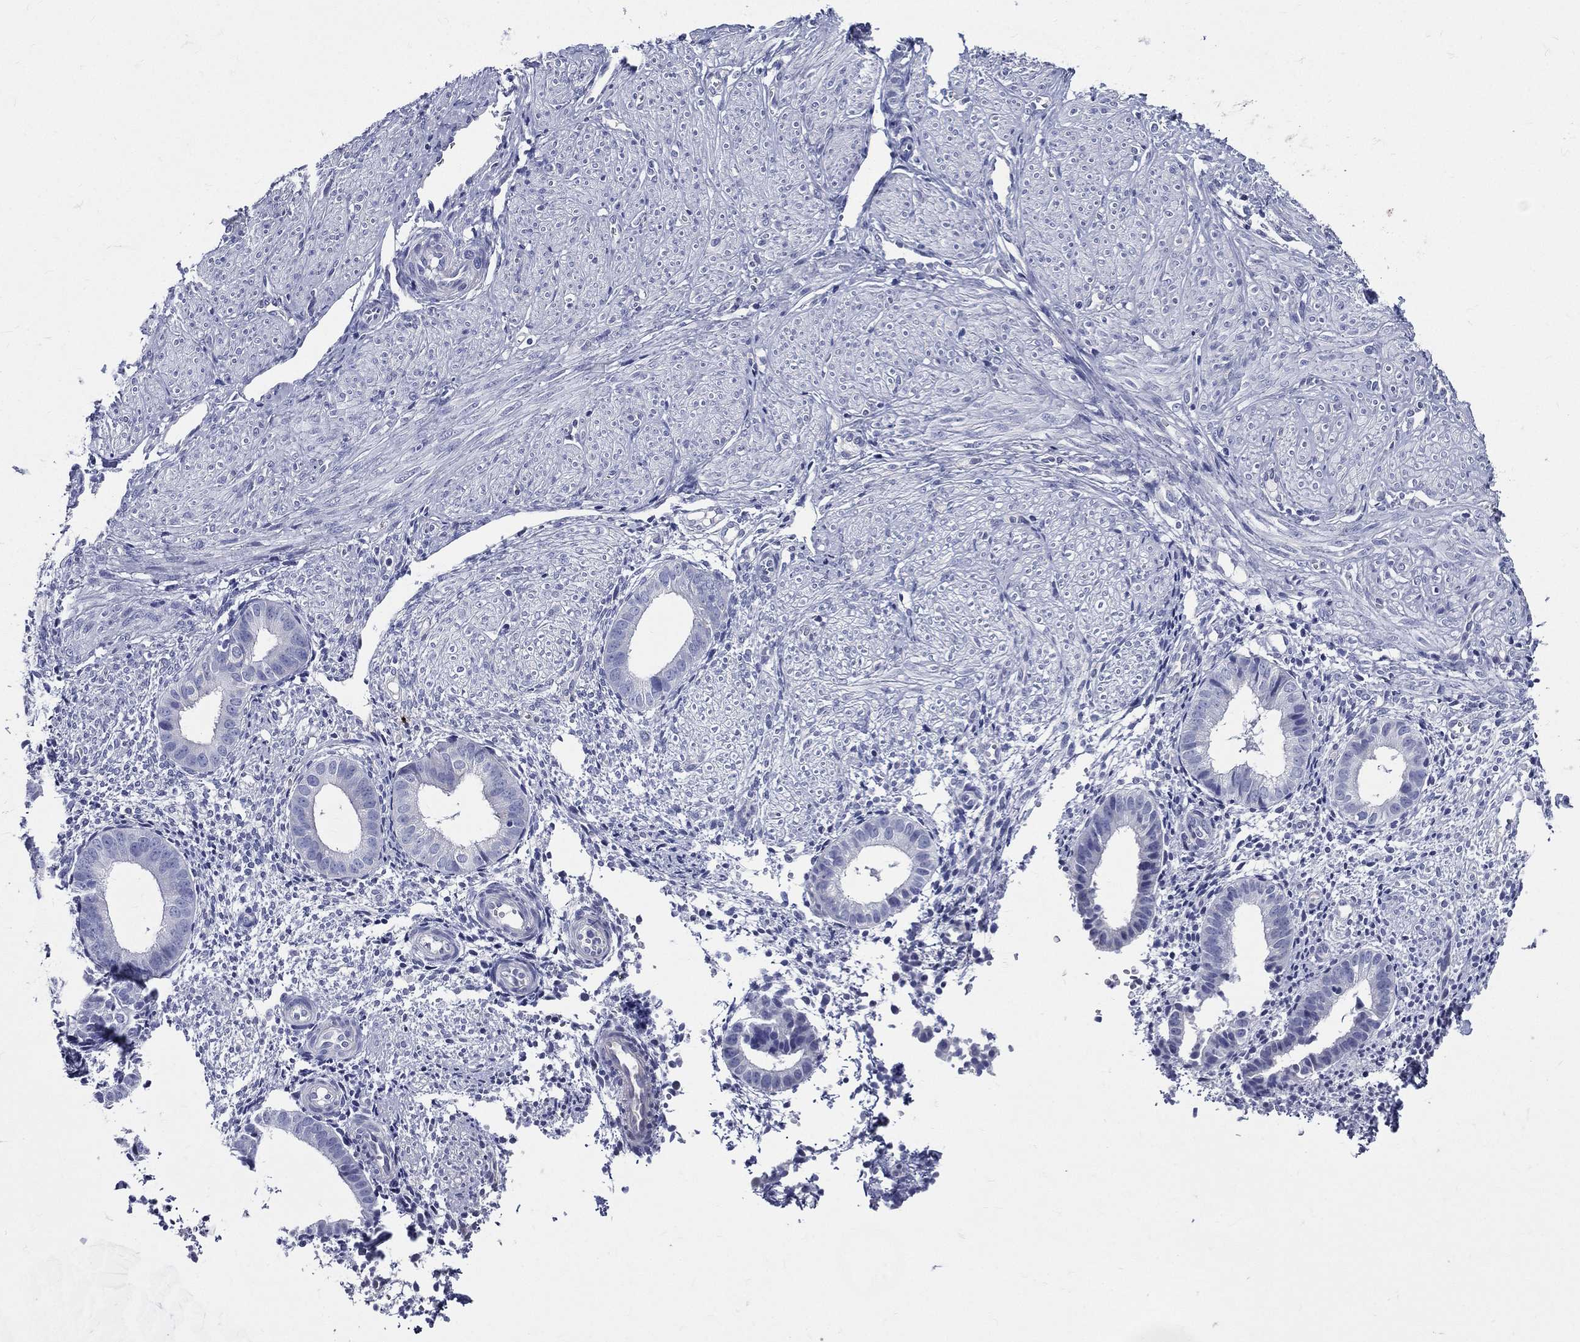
{"staining": {"intensity": "negative", "quantity": "none", "location": "none"}, "tissue": "endometrium", "cell_type": "Cells in endometrial stroma", "image_type": "normal", "snomed": [{"axis": "morphology", "description": "Normal tissue, NOS"}, {"axis": "topography", "description": "Endometrium"}], "caption": "Cells in endometrial stroma are negative for protein expression in normal human endometrium. The staining was performed using DAB (3,3'-diaminobenzidine) to visualize the protein expression in brown, while the nuclei were stained in blue with hematoxylin (Magnification: 20x).", "gene": "DPYS", "patient": {"sex": "female", "age": 47}}